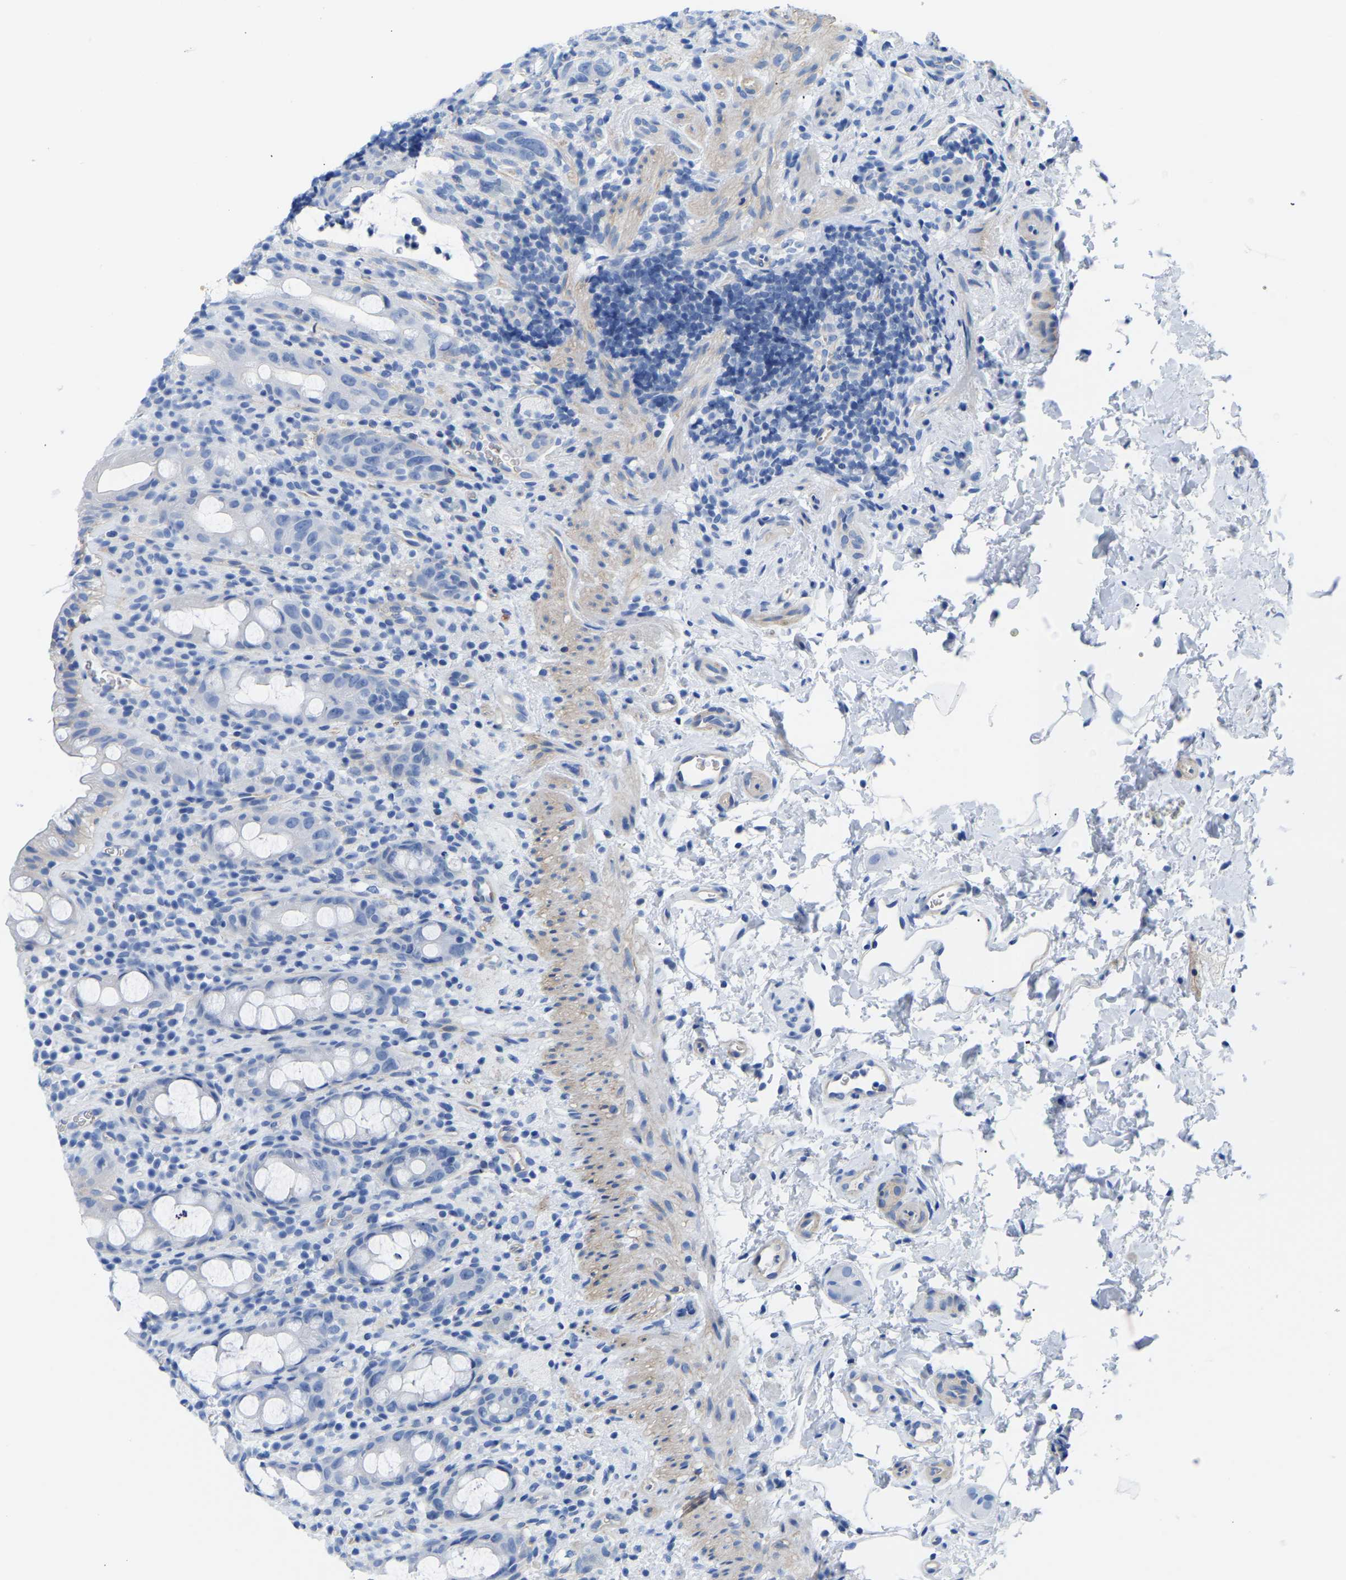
{"staining": {"intensity": "negative", "quantity": "none", "location": "none"}, "tissue": "rectum", "cell_type": "Glandular cells", "image_type": "normal", "snomed": [{"axis": "morphology", "description": "Normal tissue, NOS"}, {"axis": "topography", "description": "Rectum"}], "caption": "The photomicrograph displays no significant staining in glandular cells of rectum.", "gene": "UPK3A", "patient": {"sex": "male", "age": 44}}